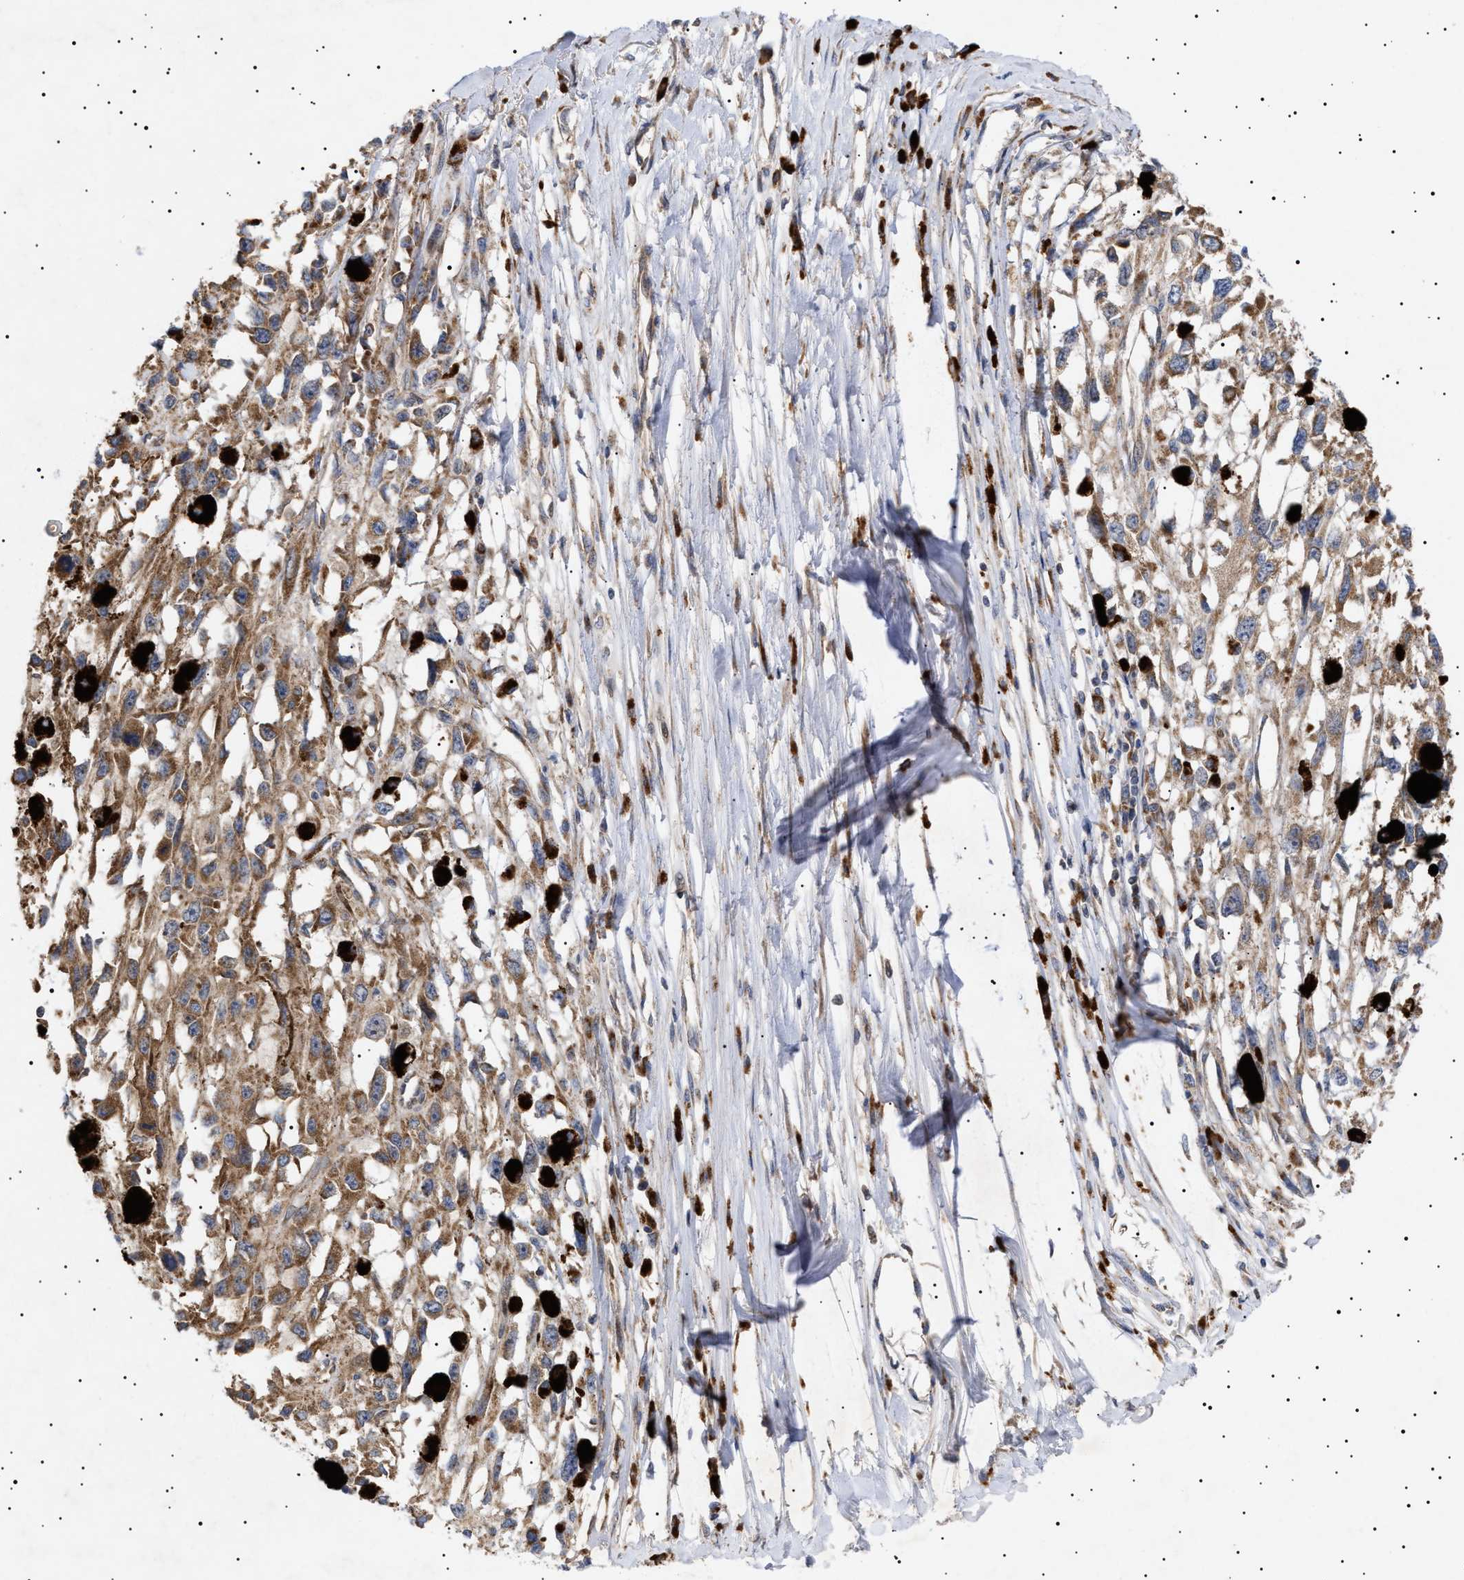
{"staining": {"intensity": "moderate", "quantity": ">75%", "location": "cytoplasmic/membranous"}, "tissue": "melanoma", "cell_type": "Tumor cells", "image_type": "cancer", "snomed": [{"axis": "morphology", "description": "Malignant melanoma, Metastatic site"}, {"axis": "topography", "description": "Lymph node"}], "caption": "About >75% of tumor cells in malignant melanoma (metastatic site) demonstrate moderate cytoplasmic/membranous protein positivity as visualized by brown immunohistochemical staining.", "gene": "MRPL10", "patient": {"sex": "male", "age": 59}}